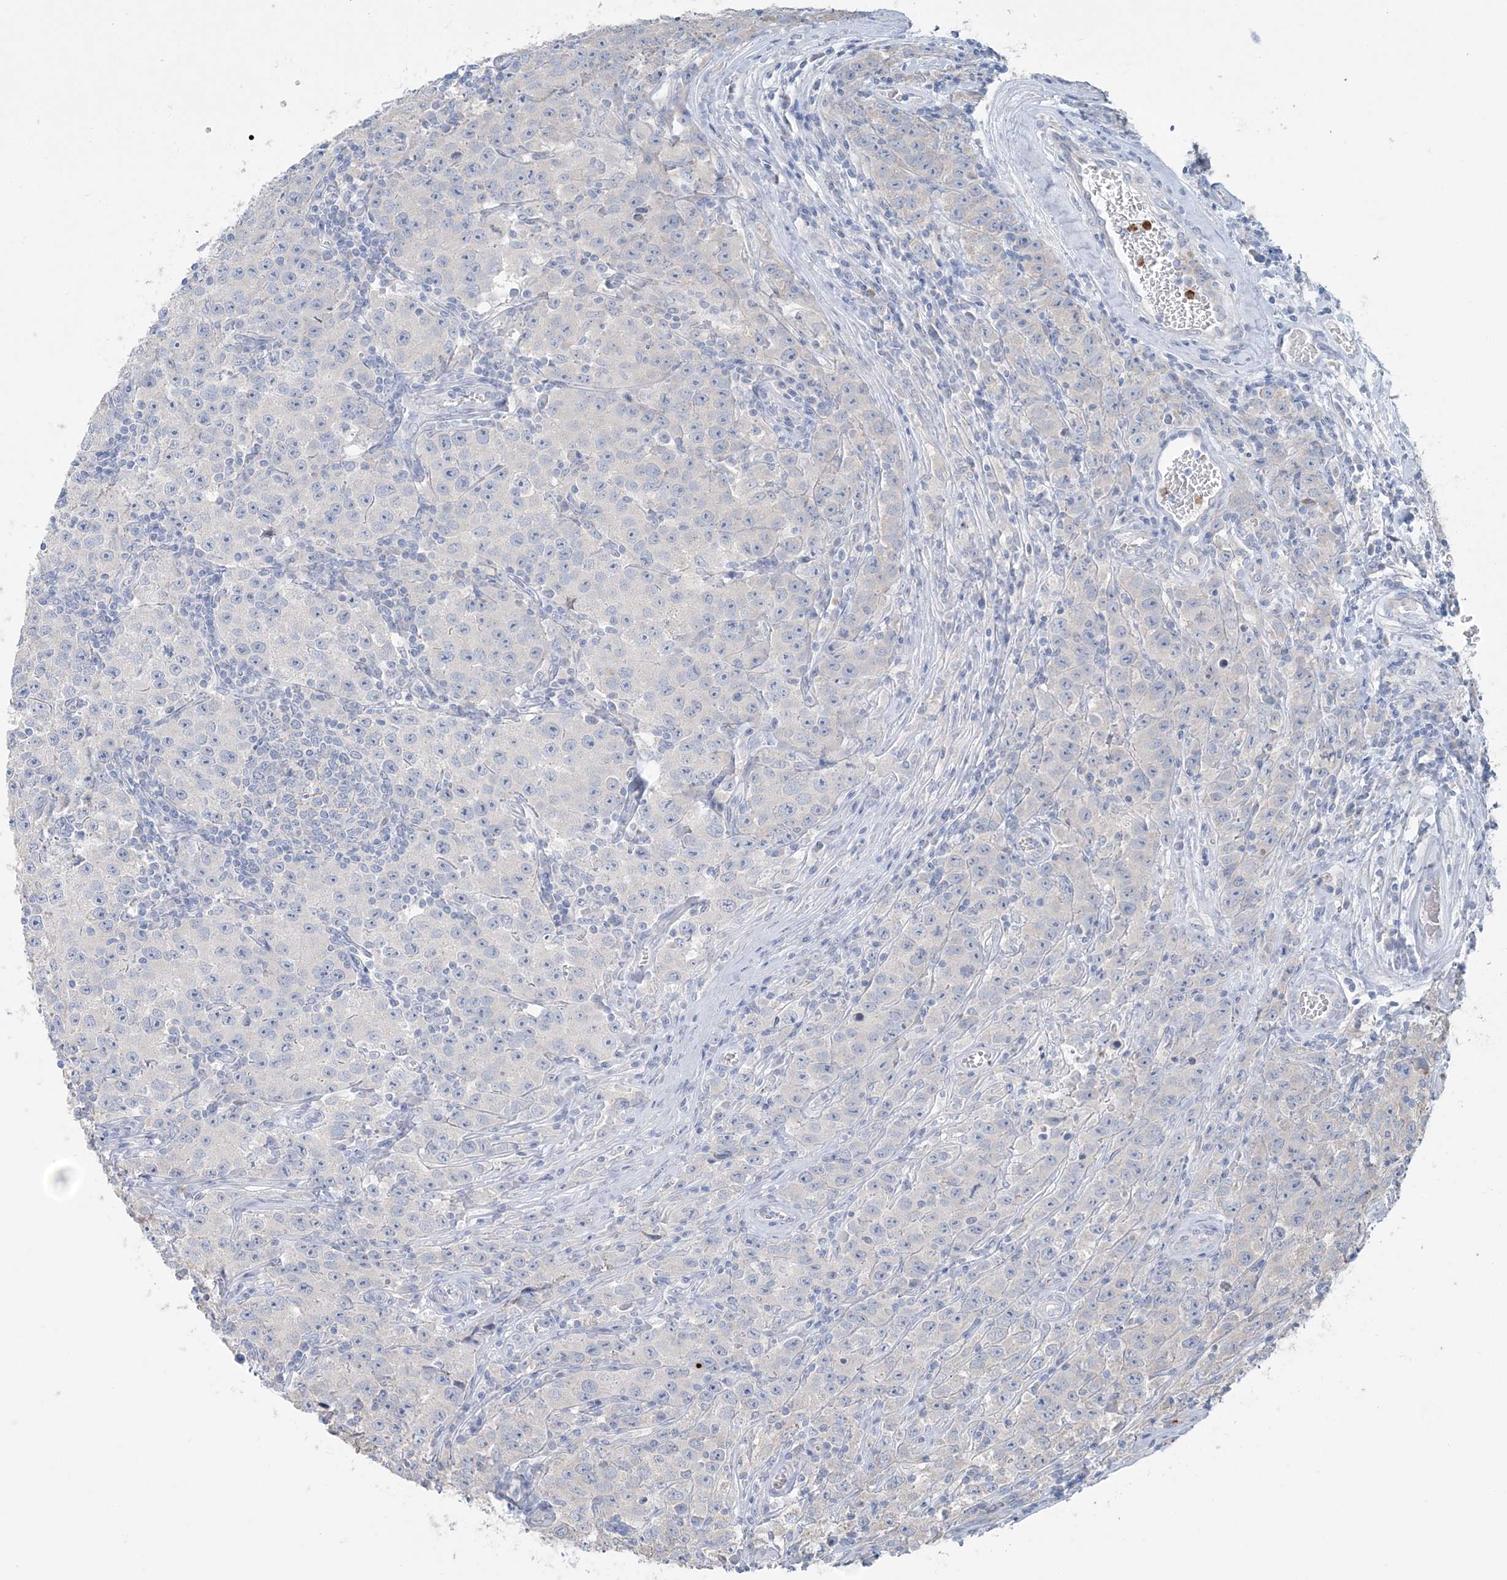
{"staining": {"intensity": "negative", "quantity": "none", "location": "none"}, "tissue": "testis cancer", "cell_type": "Tumor cells", "image_type": "cancer", "snomed": [{"axis": "morphology", "description": "Seminoma, NOS"}, {"axis": "morphology", "description": "Carcinoma, Embryonal, NOS"}, {"axis": "topography", "description": "Testis"}], "caption": "DAB (3,3'-diaminobenzidine) immunohistochemical staining of seminoma (testis) reveals no significant expression in tumor cells. The staining is performed using DAB (3,3'-diaminobenzidine) brown chromogen with nuclei counter-stained in using hematoxylin.", "gene": "CCNJ", "patient": {"sex": "male", "age": 43}}